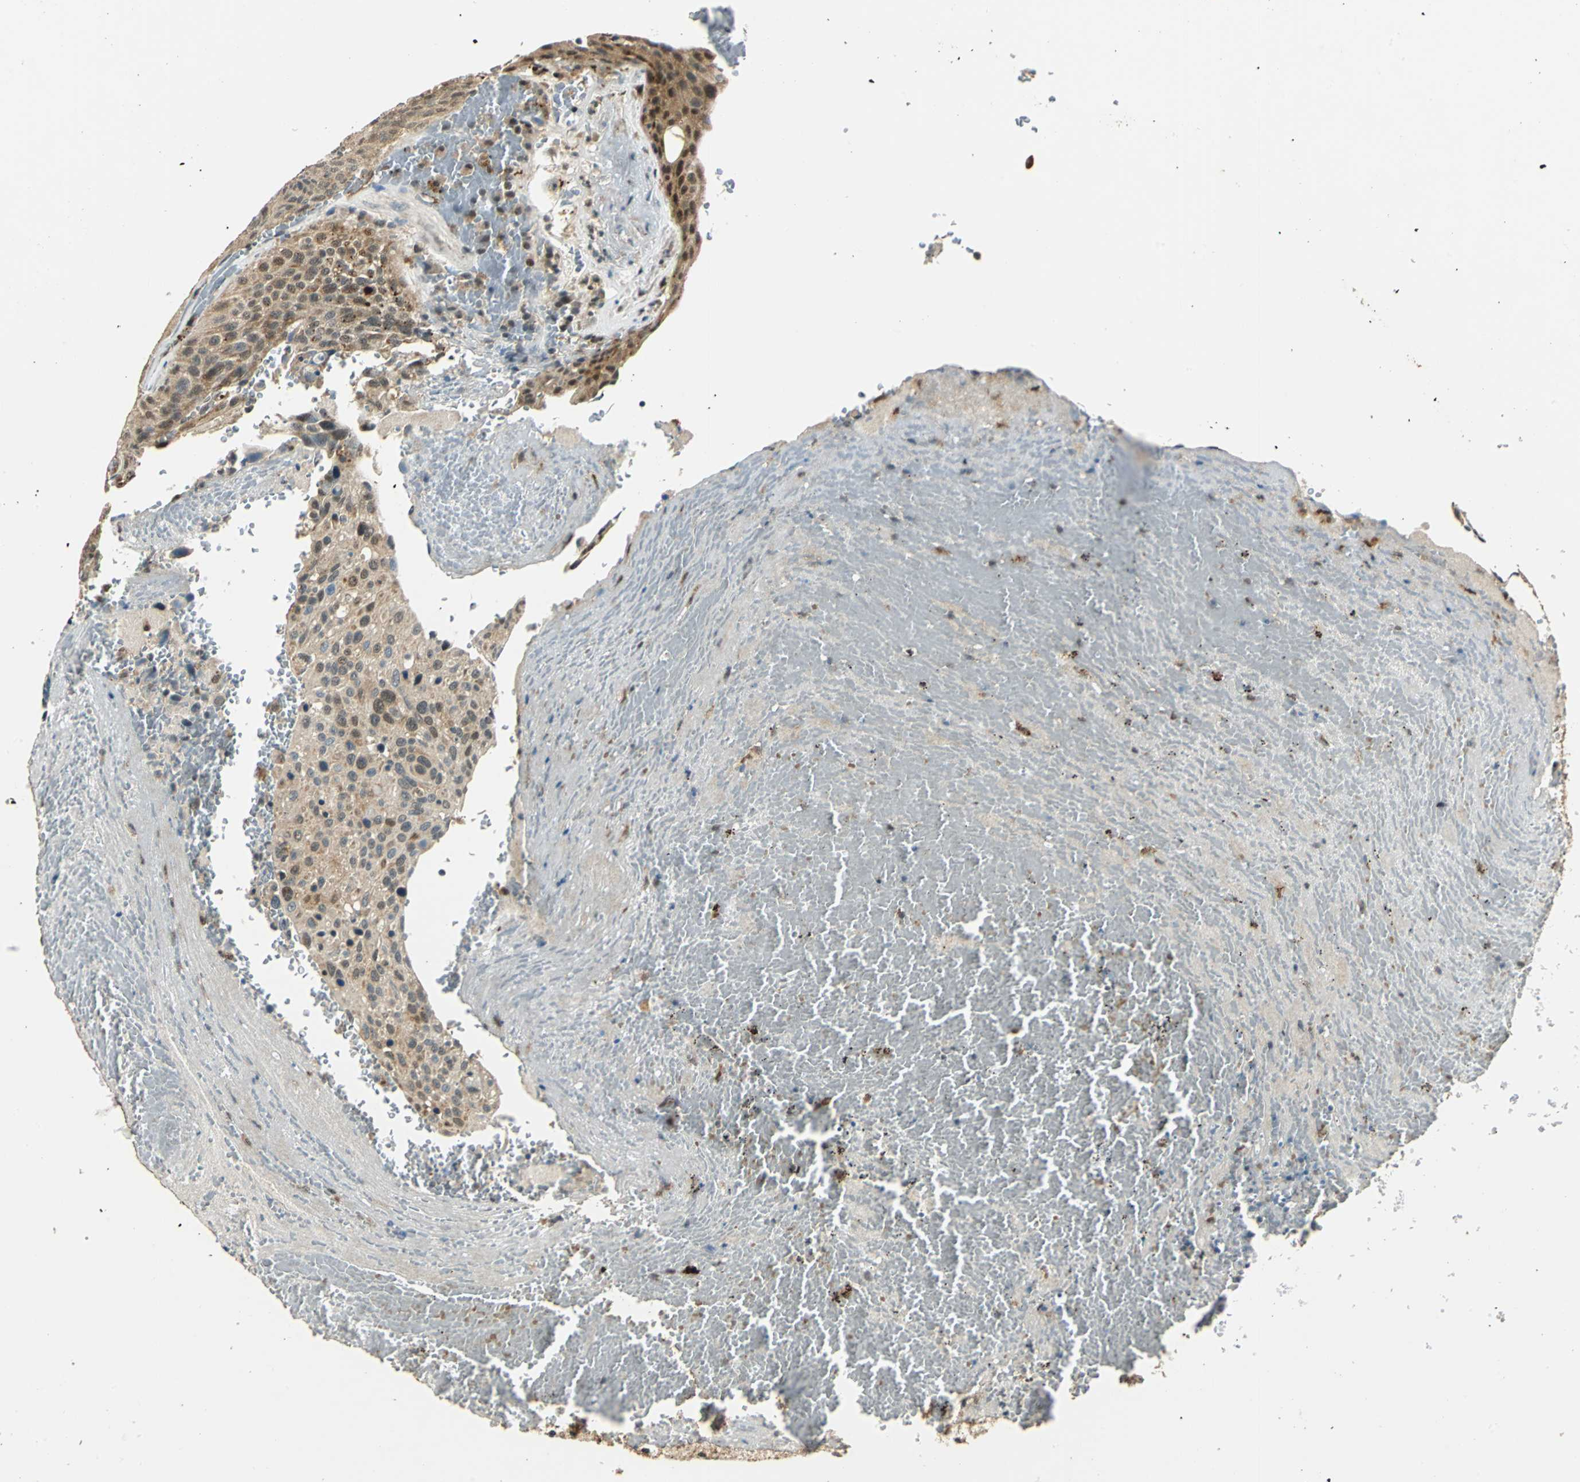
{"staining": {"intensity": "weak", "quantity": ">75%", "location": "cytoplasmic/membranous,nuclear"}, "tissue": "urothelial cancer", "cell_type": "Tumor cells", "image_type": "cancer", "snomed": [{"axis": "morphology", "description": "Urothelial carcinoma, High grade"}, {"axis": "topography", "description": "Urinary bladder"}], "caption": "Weak cytoplasmic/membranous and nuclear staining is seen in approximately >75% of tumor cells in urothelial carcinoma (high-grade).", "gene": "PPP1R13L", "patient": {"sex": "male", "age": 66}}